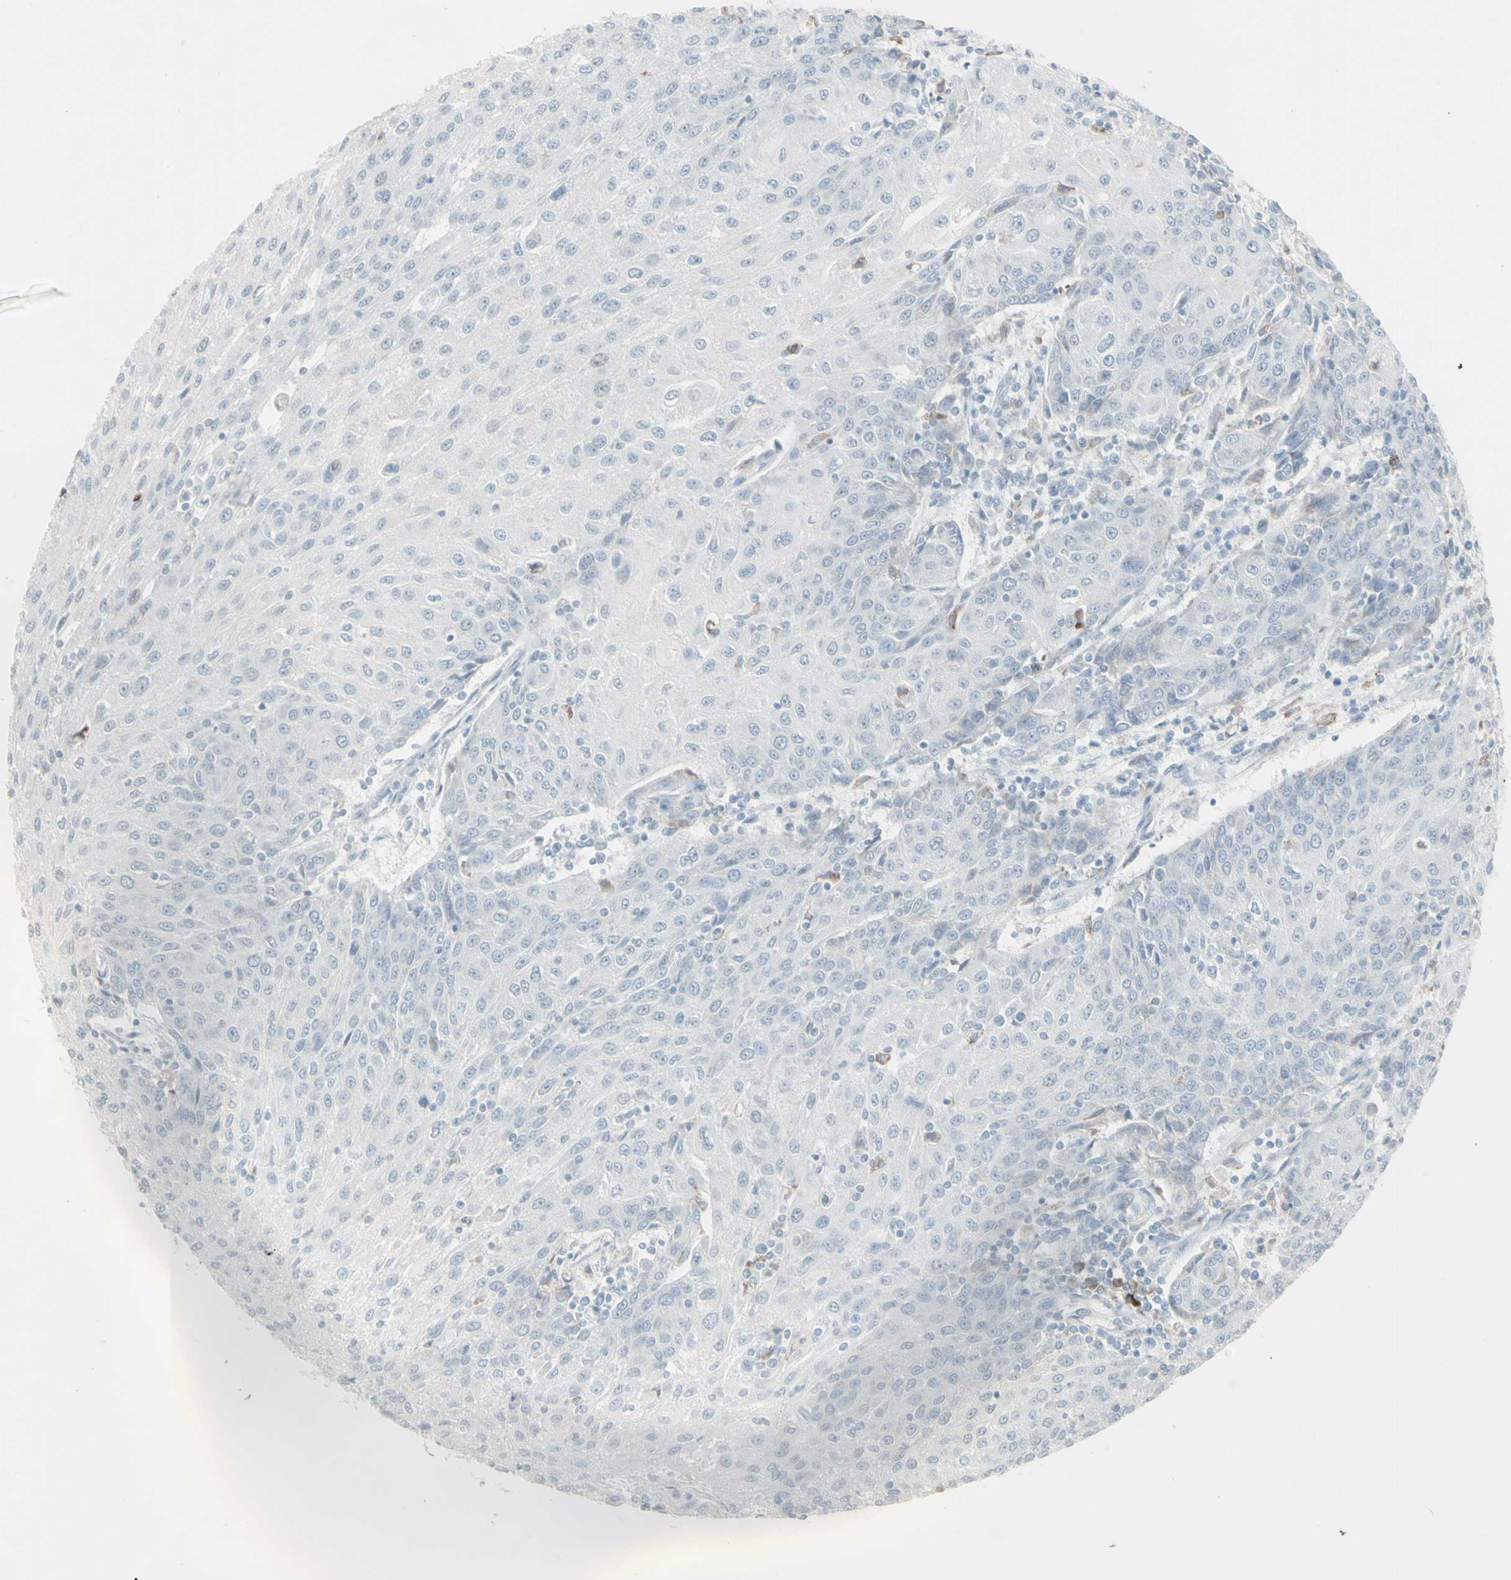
{"staining": {"intensity": "negative", "quantity": "none", "location": "none"}, "tissue": "urothelial cancer", "cell_type": "Tumor cells", "image_type": "cancer", "snomed": [{"axis": "morphology", "description": "Urothelial carcinoma, High grade"}, {"axis": "topography", "description": "Urinary bladder"}], "caption": "Immunohistochemical staining of urothelial carcinoma (high-grade) reveals no significant expression in tumor cells.", "gene": "YBX2", "patient": {"sex": "female", "age": 85}}